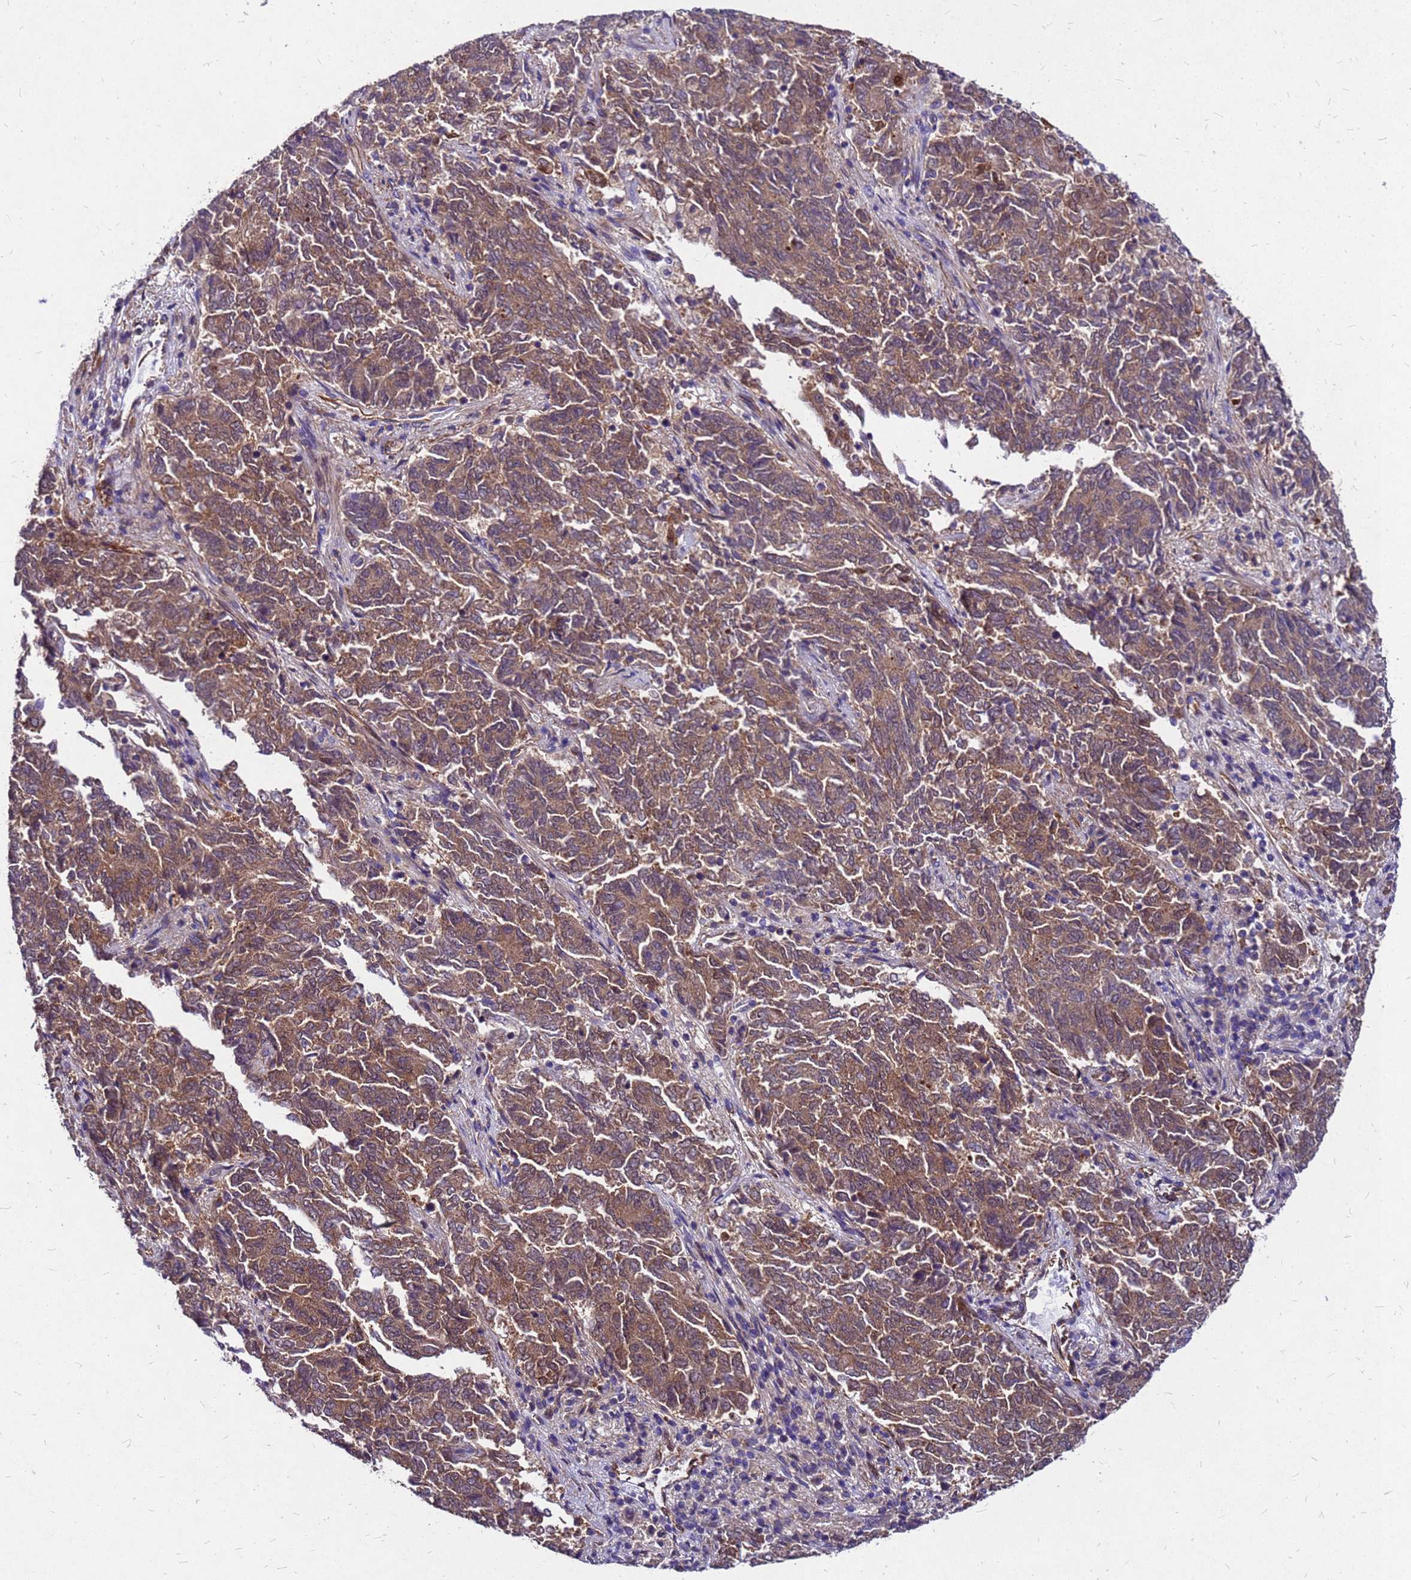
{"staining": {"intensity": "moderate", "quantity": ">75%", "location": "cytoplasmic/membranous"}, "tissue": "endometrial cancer", "cell_type": "Tumor cells", "image_type": "cancer", "snomed": [{"axis": "morphology", "description": "Adenocarcinoma, NOS"}, {"axis": "topography", "description": "Endometrium"}], "caption": "Immunohistochemical staining of endometrial cancer (adenocarcinoma) exhibits medium levels of moderate cytoplasmic/membranous positivity in approximately >75% of tumor cells. (DAB IHC, brown staining for protein, blue staining for nuclei).", "gene": "DUSP23", "patient": {"sex": "female", "age": 80}}